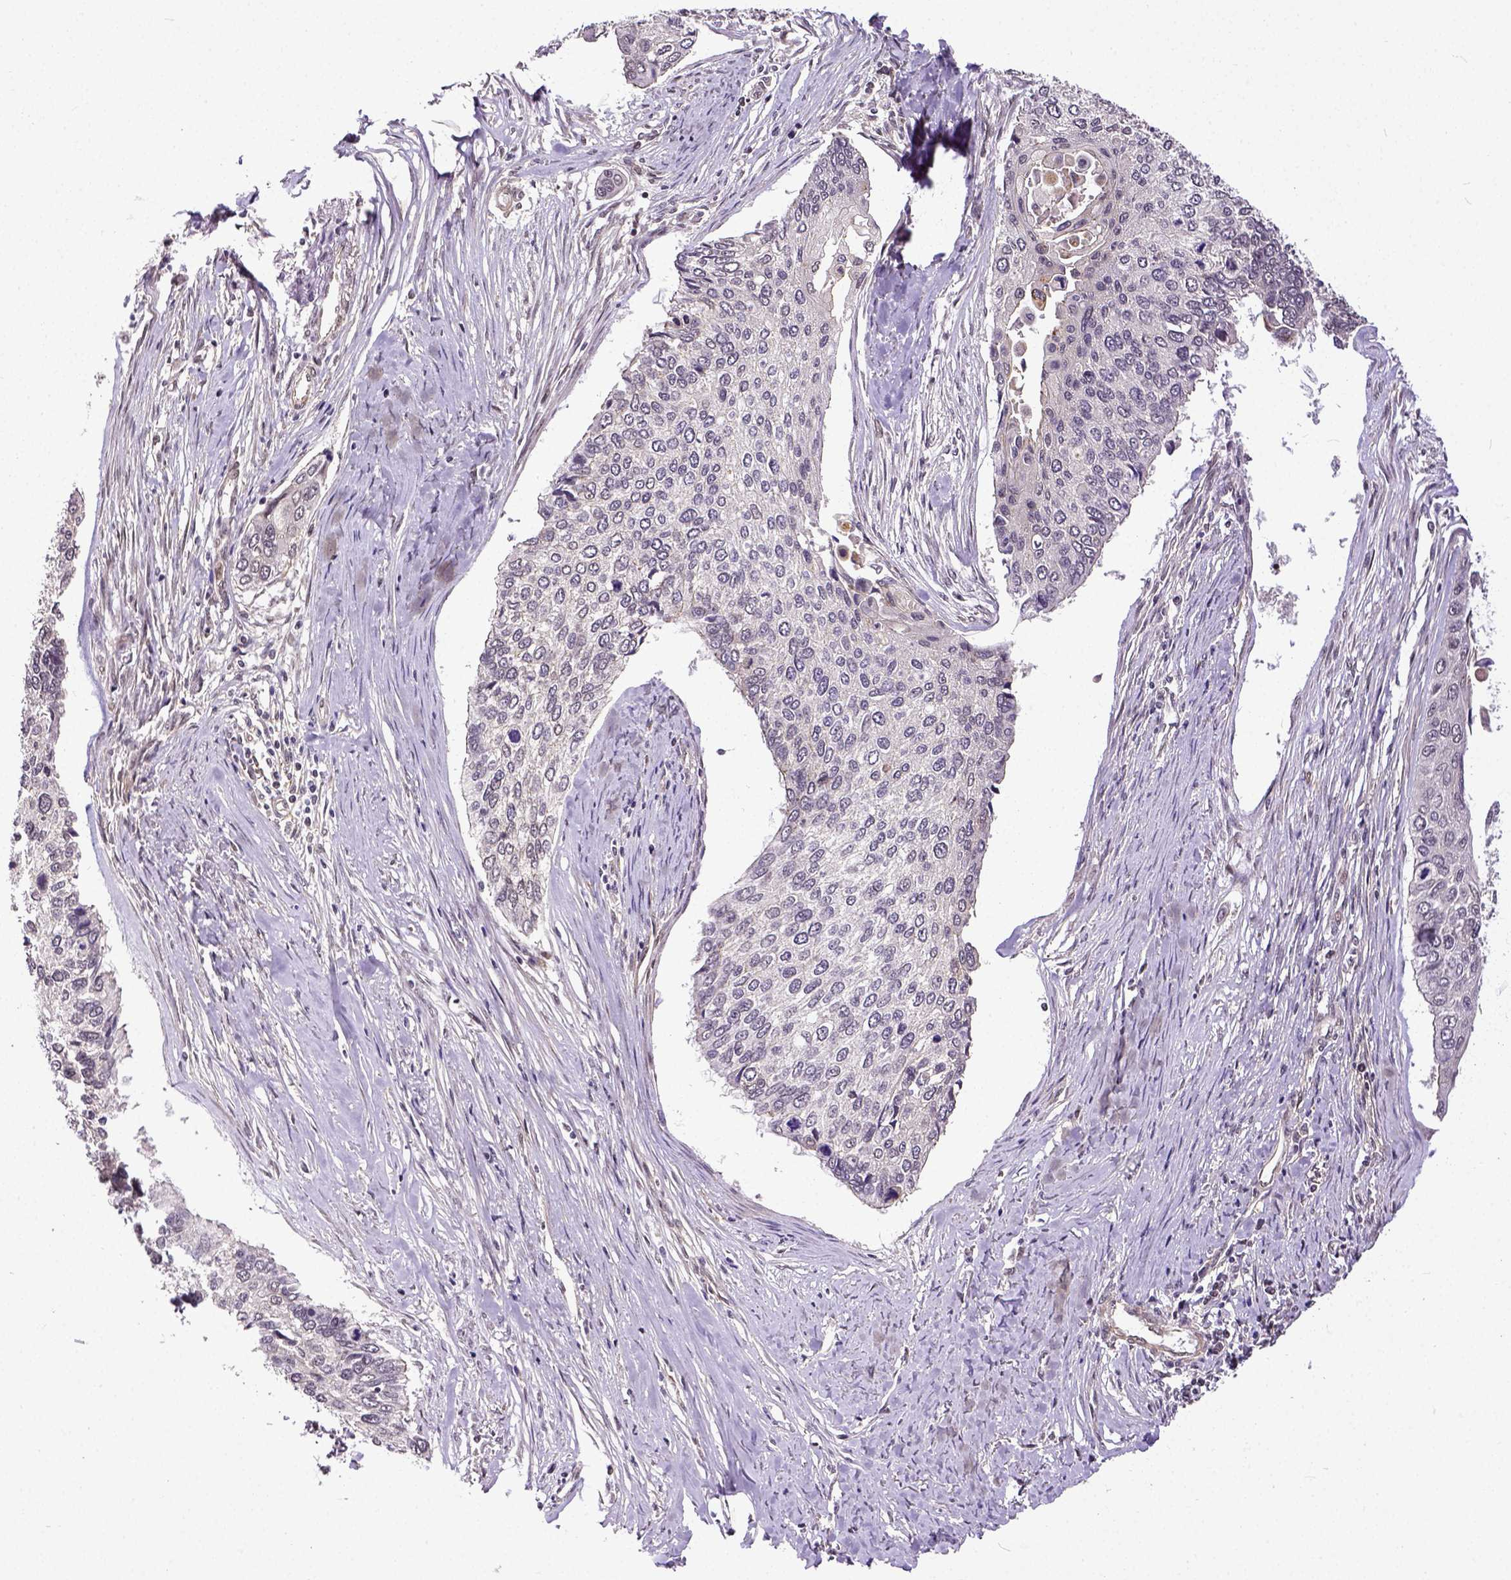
{"staining": {"intensity": "negative", "quantity": "none", "location": "none"}, "tissue": "lung cancer", "cell_type": "Tumor cells", "image_type": "cancer", "snomed": [{"axis": "morphology", "description": "Squamous cell carcinoma, NOS"}, {"axis": "morphology", "description": "Squamous cell carcinoma, metastatic, NOS"}, {"axis": "topography", "description": "Lung"}], "caption": "Immunohistochemical staining of lung cancer (squamous cell carcinoma) exhibits no significant expression in tumor cells. (DAB IHC visualized using brightfield microscopy, high magnification).", "gene": "DICER1", "patient": {"sex": "male", "age": 63}}